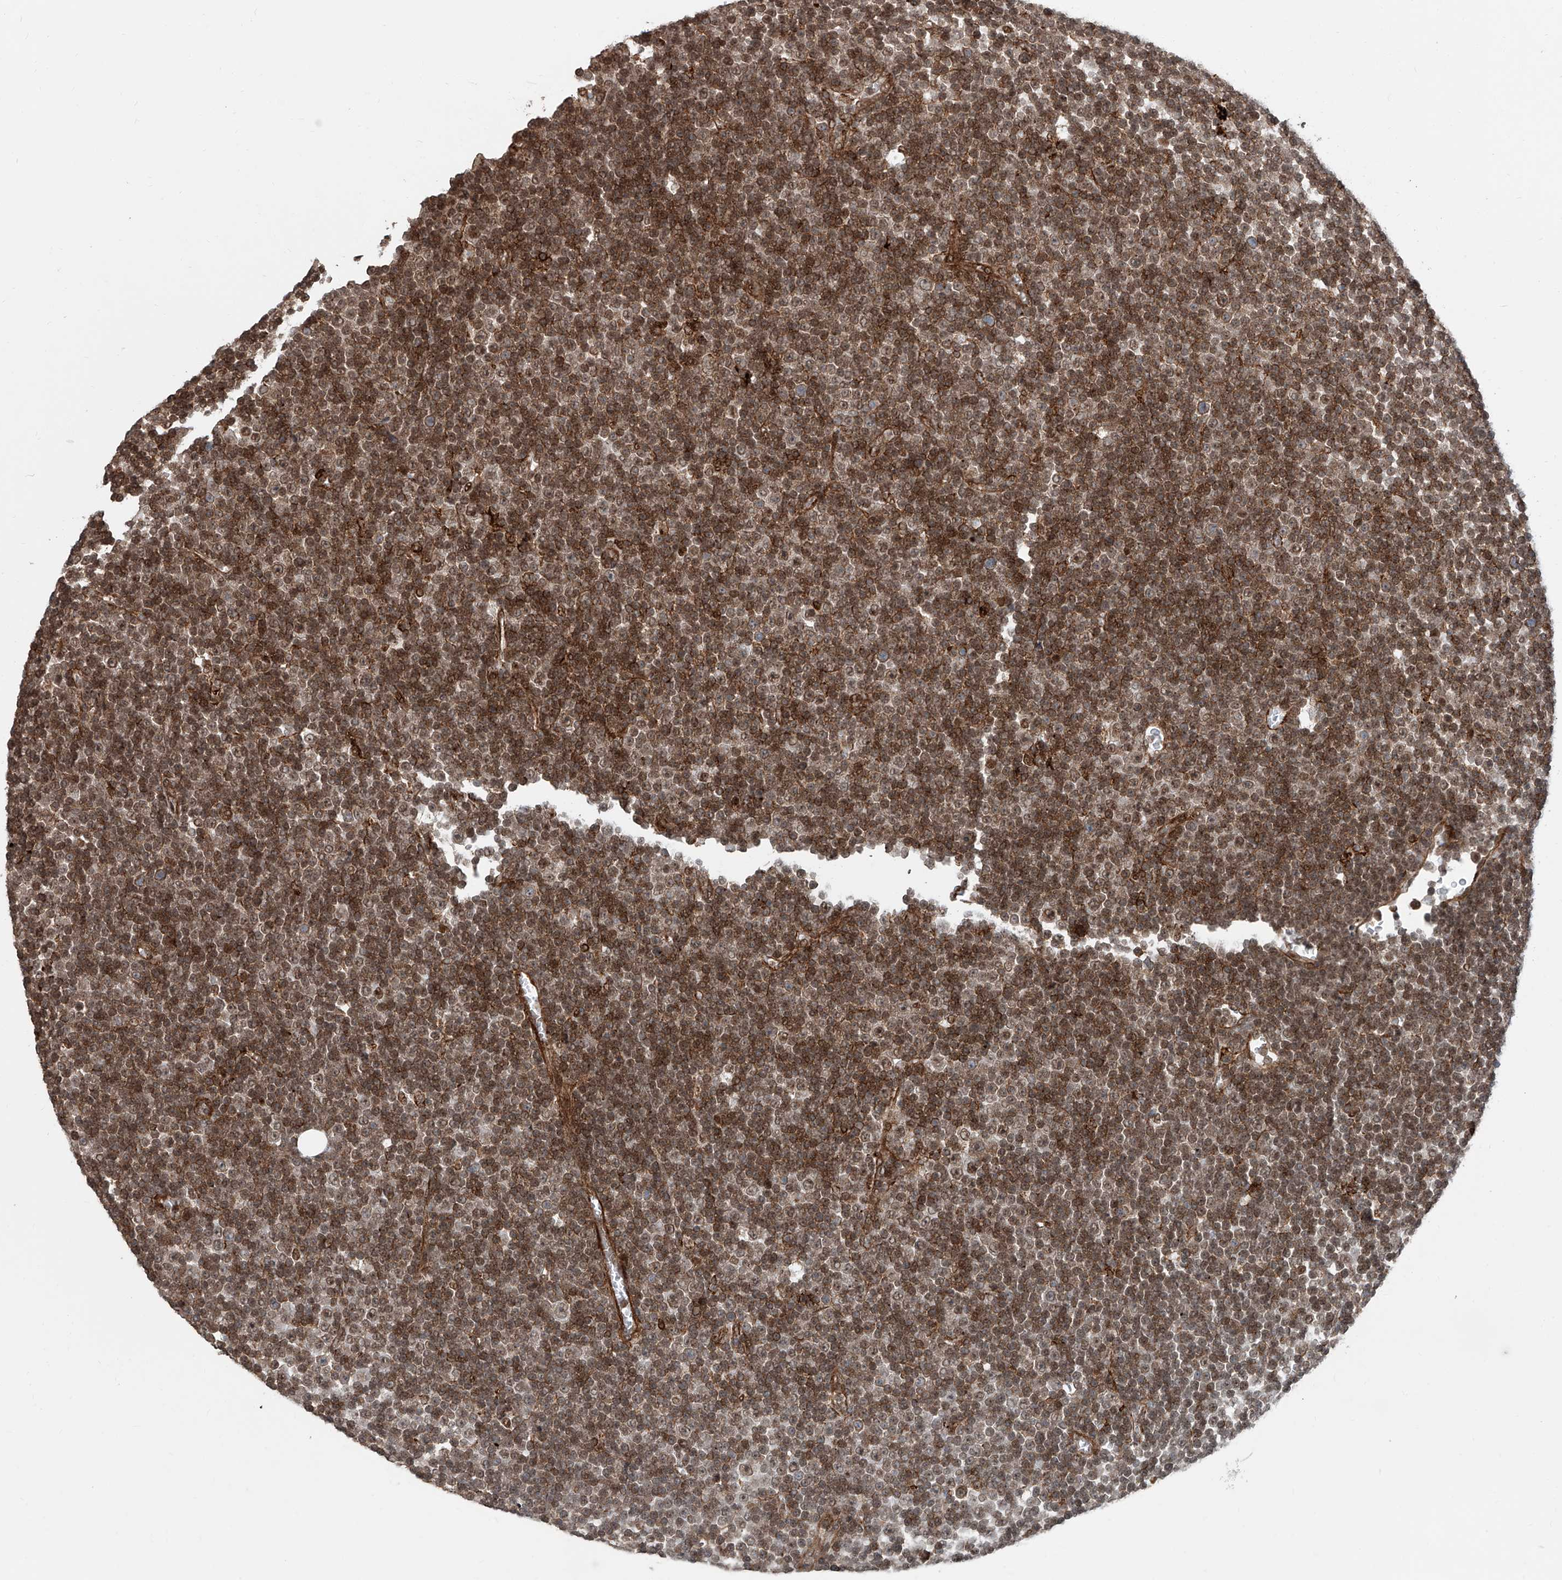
{"staining": {"intensity": "moderate", "quantity": ">75%", "location": "cytoplasmic/membranous,nuclear"}, "tissue": "lymphoma", "cell_type": "Tumor cells", "image_type": "cancer", "snomed": [{"axis": "morphology", "description": "Malignant lymphoma, non-Hodgkin's type, Low grade"}, {"axis": "topography", "description": "Lymph node"}], "caption": "Immunohistochemical staining of human malignant lymphoma, non-Hodgkin's type (low-grade) demonstrates medium levels of moderate cytoplasmic/membranous and nuclear expression in about >75% of tumor cells. The staining is performed using DAB brown chromogen to label protein expression. The nuclei are counter-stained blue using hematoxylin.", "gene": "SDE2", "patient": {"sex": "female", "age": 67}}